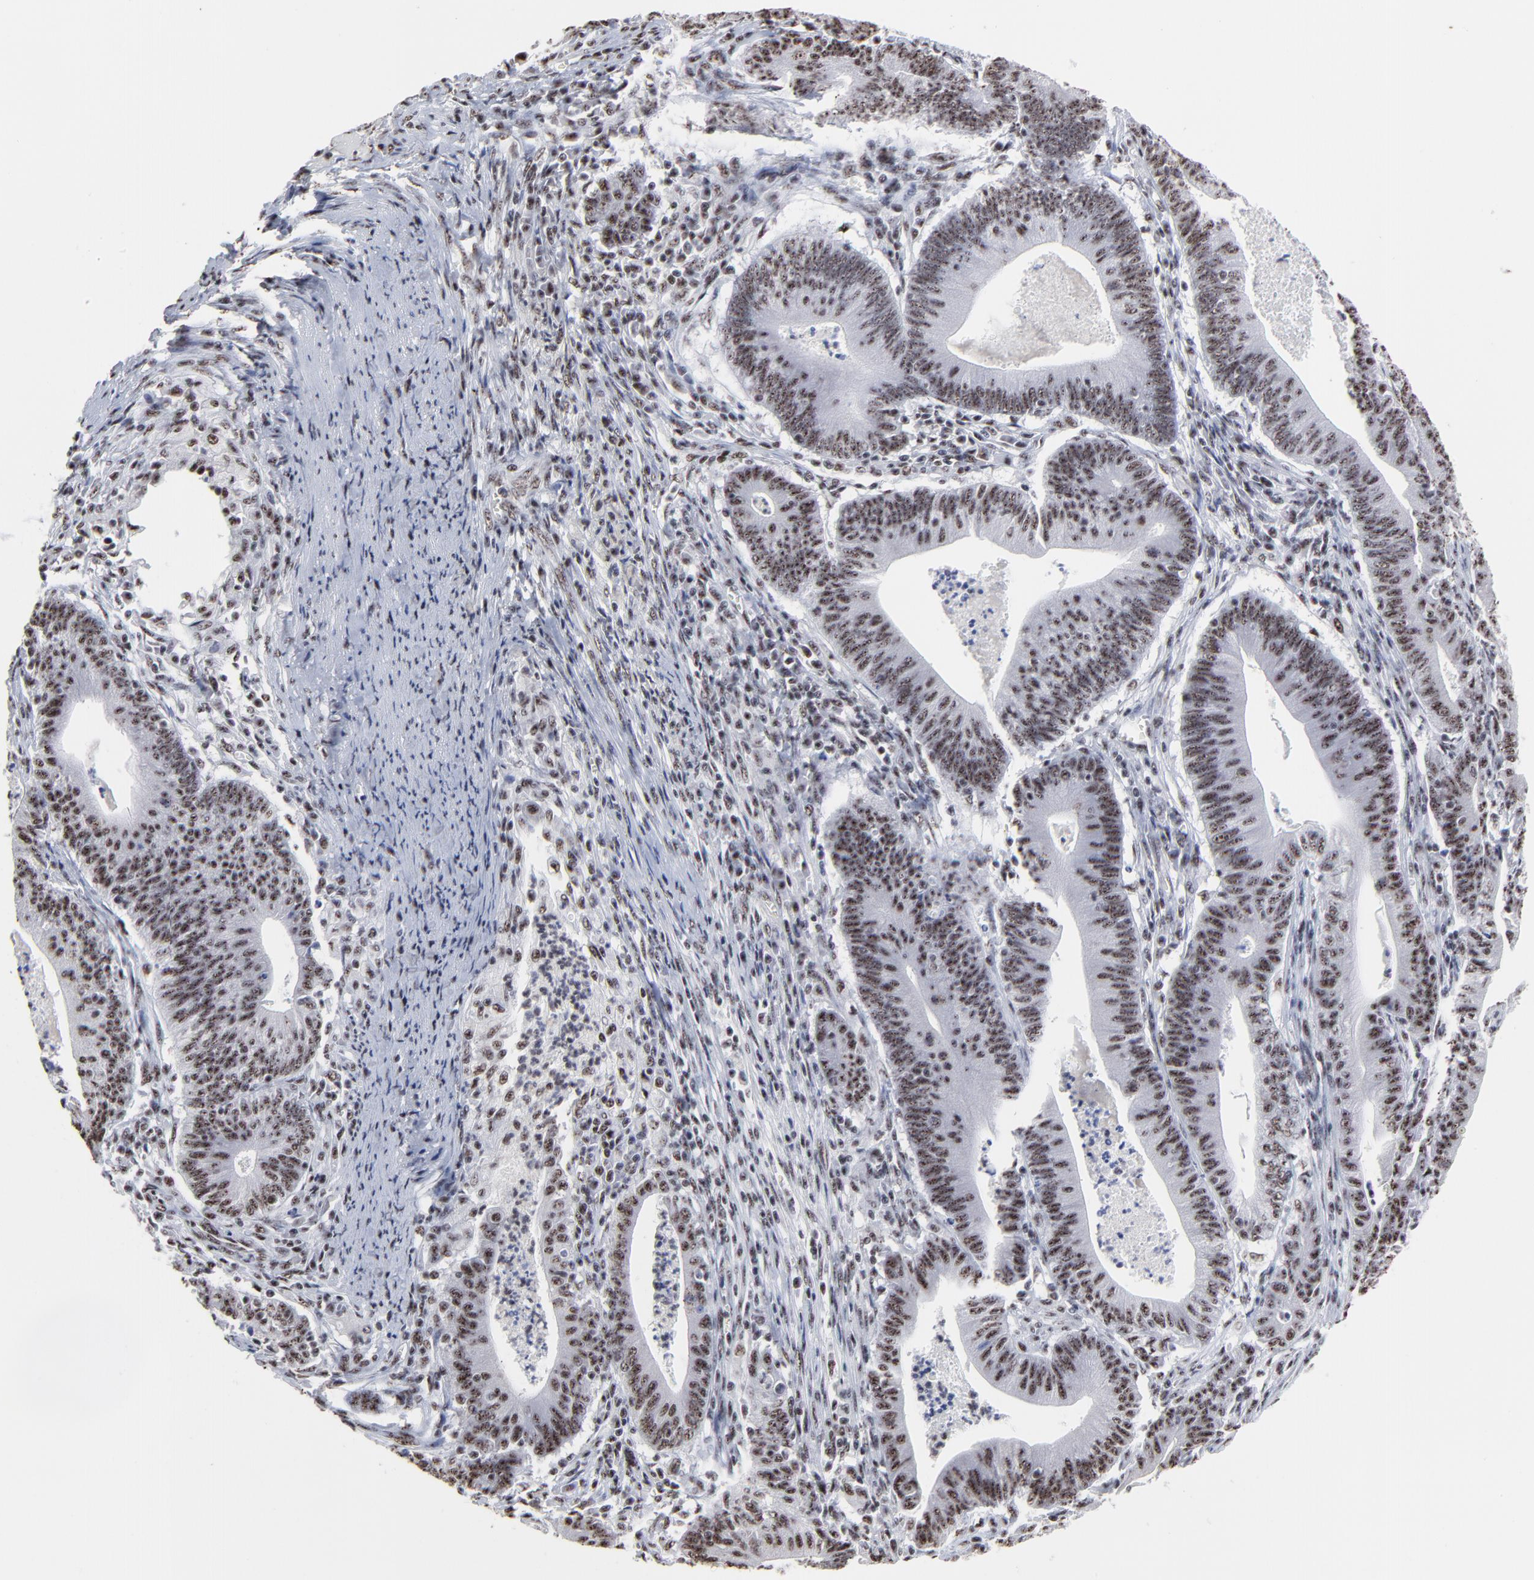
{"staining": {"intensity": "weak", "quantity": ">75%", "location": "nuclear"}, "tissue": "stomach cancer", "cell_type": "Tumor cells", "image_type": "cancer", "snomed": [{"axis": "morphology", "description": "Adenocarcinoma, NOS"}, {"axis": "topography", "description": "Stomach, lower"}], "caption": "A histopathology image showing weak nuclear staining in approximately >75% of tumor cells in stomach cancer, as visualized by brown immunohistochemical staining.", "gene": "MBD4", "patient": {"sex": "female", "age": 86}}